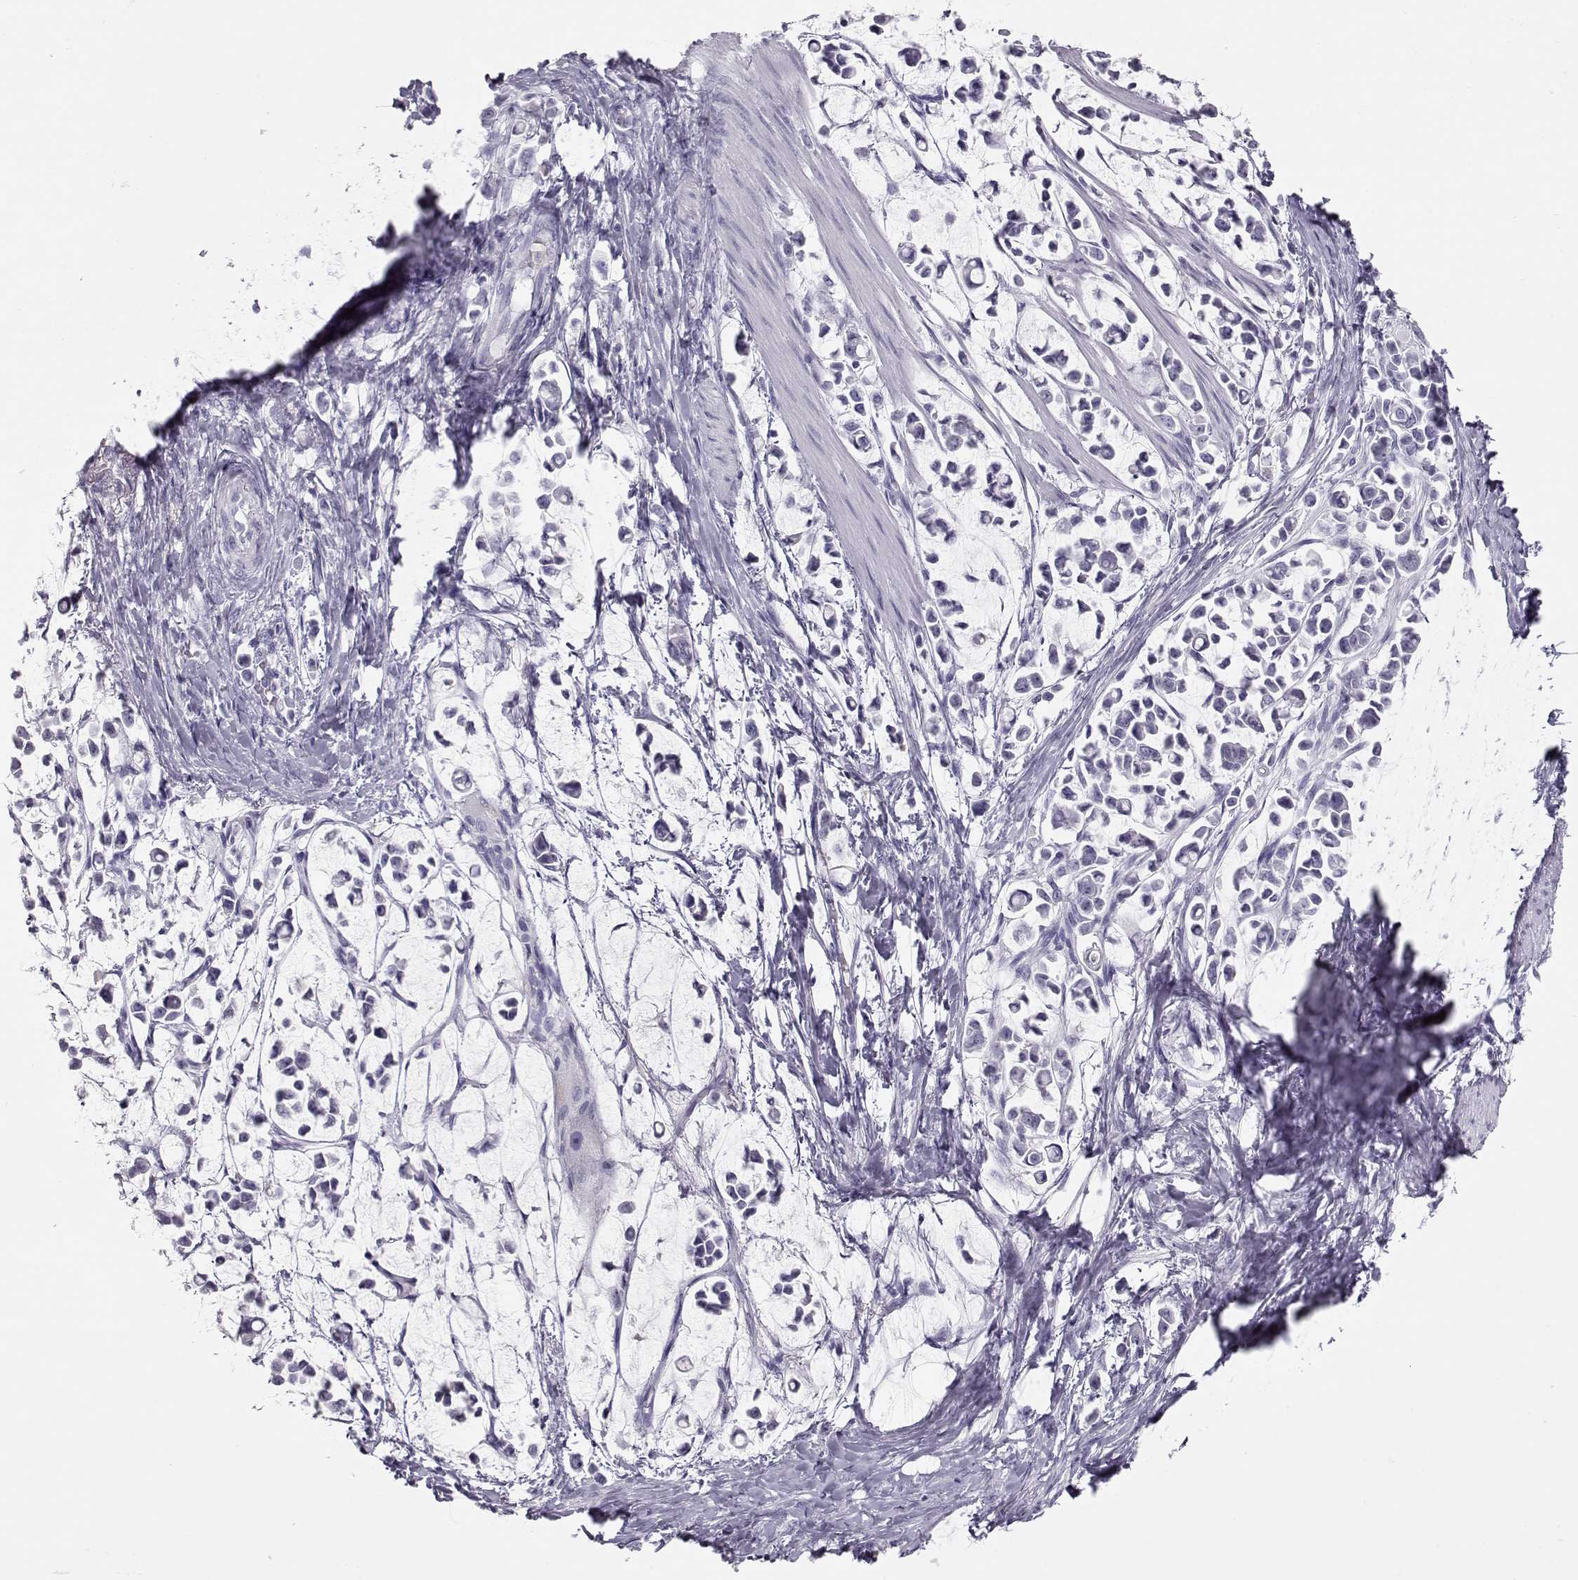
{"staining": {"intensity": "negative", "quantity": "none", "location": "none"}, "tissue": "stomach cancer", "cell_type": "Tumor cells", "image_type": "cancer", "snomed": [{"axis": "morphology", "description": "Adenocarcinoma, NOS"}, {"axis": "topography", "description": "Stomach"}], "caption": "Adenocarcinoma (stomach) was stained to show a protein in brown. There is no significant expression in tumor cells.", "gene": "MIP", "patient": {"sex": "male", "age": 82}}